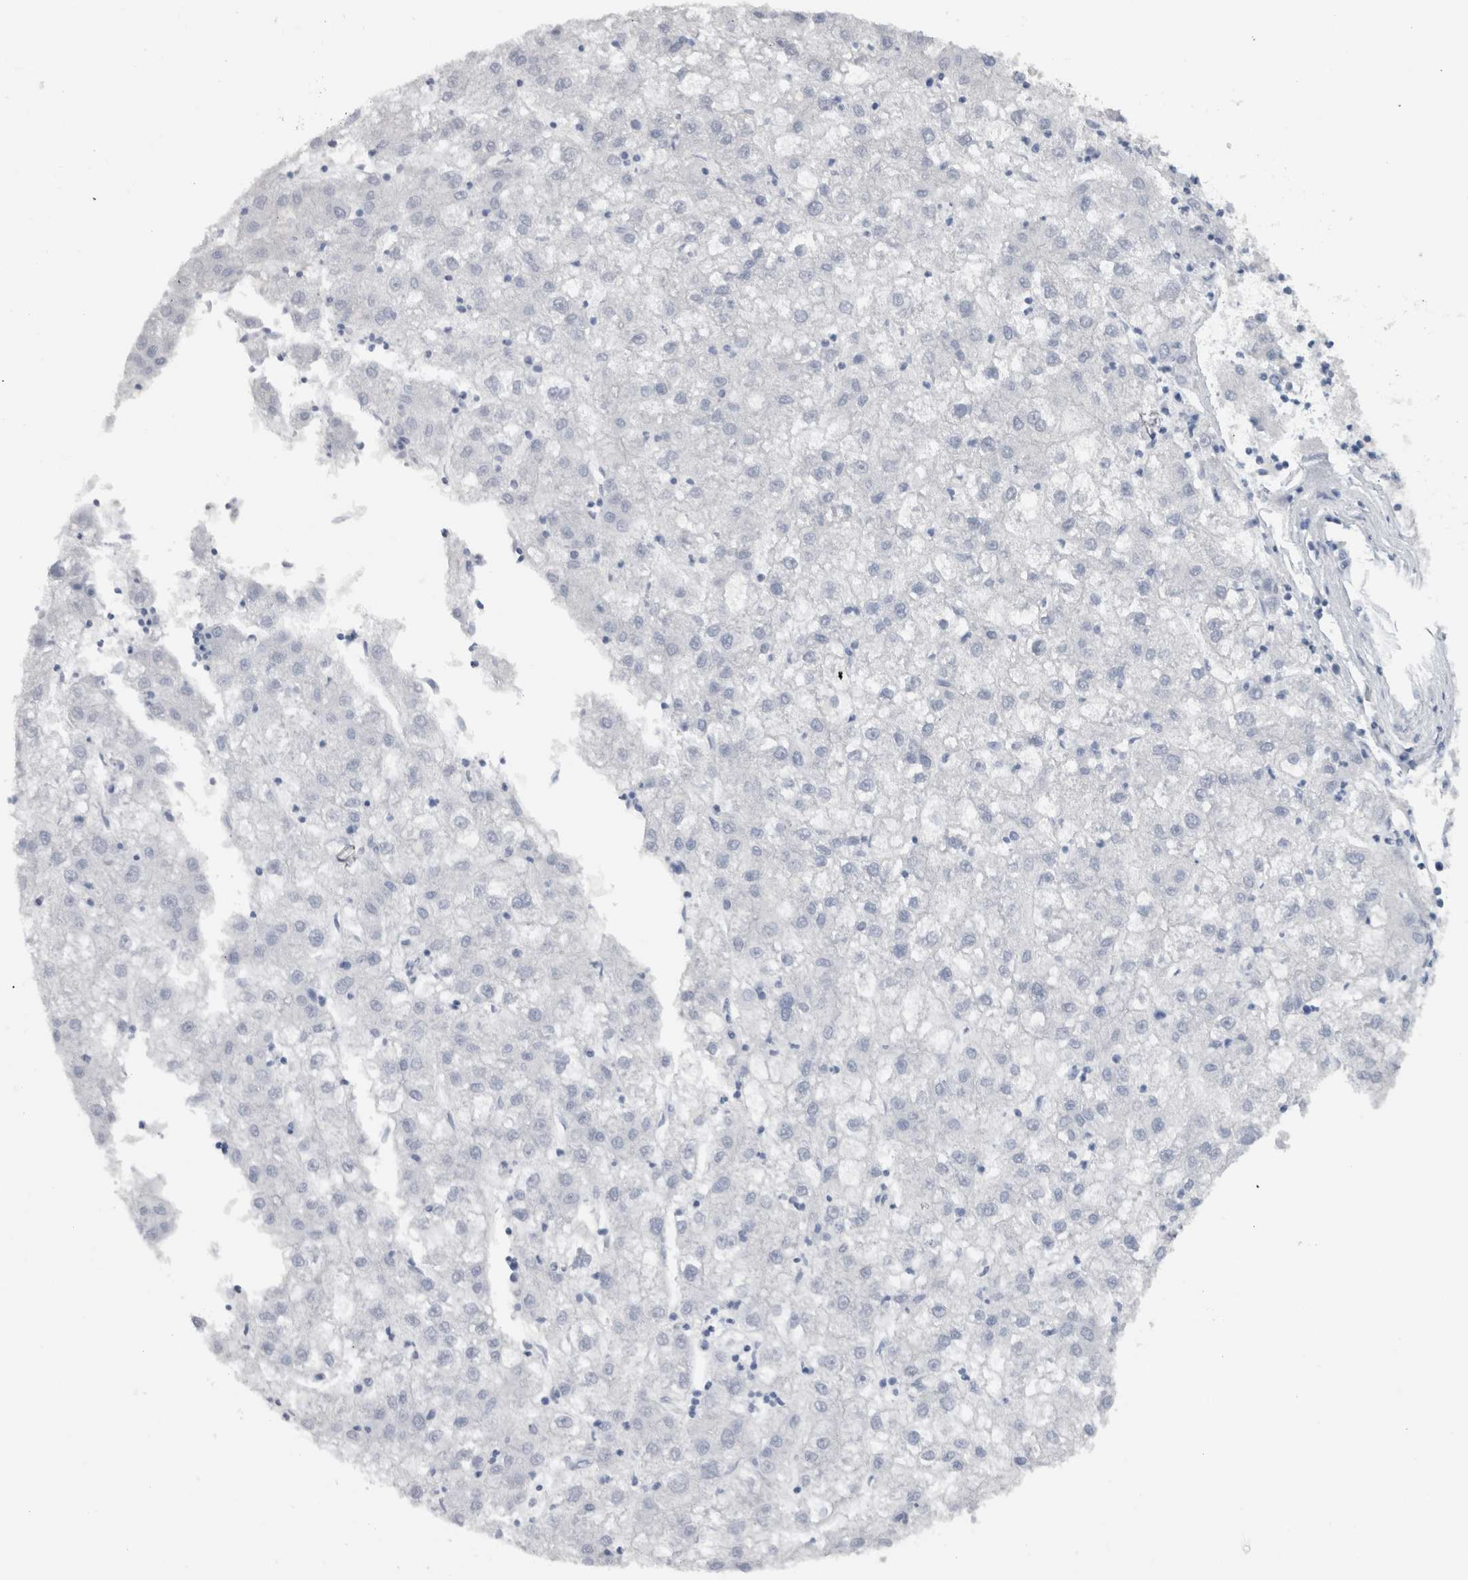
{"staining": {"intensity": "negative", "quantity": "none", "location": "none"}, "tissue": "liver cancer", "cell_type": "Tumor cells", "image_type": "cancer", "snomed": [{"axis": "morphology", "description": "Carcinoma, Hepatocellular, NOS"}, {"axis": "topography", "description": "Liver"}], "caption": "Immunohistochemical staining of human hepatocellular carcinoma (liver) shows no significant expression in tumor cells. Nuclei are stained in blue.", "gene": "MSMB", "patient": {"sex": "male", "age": 72}}